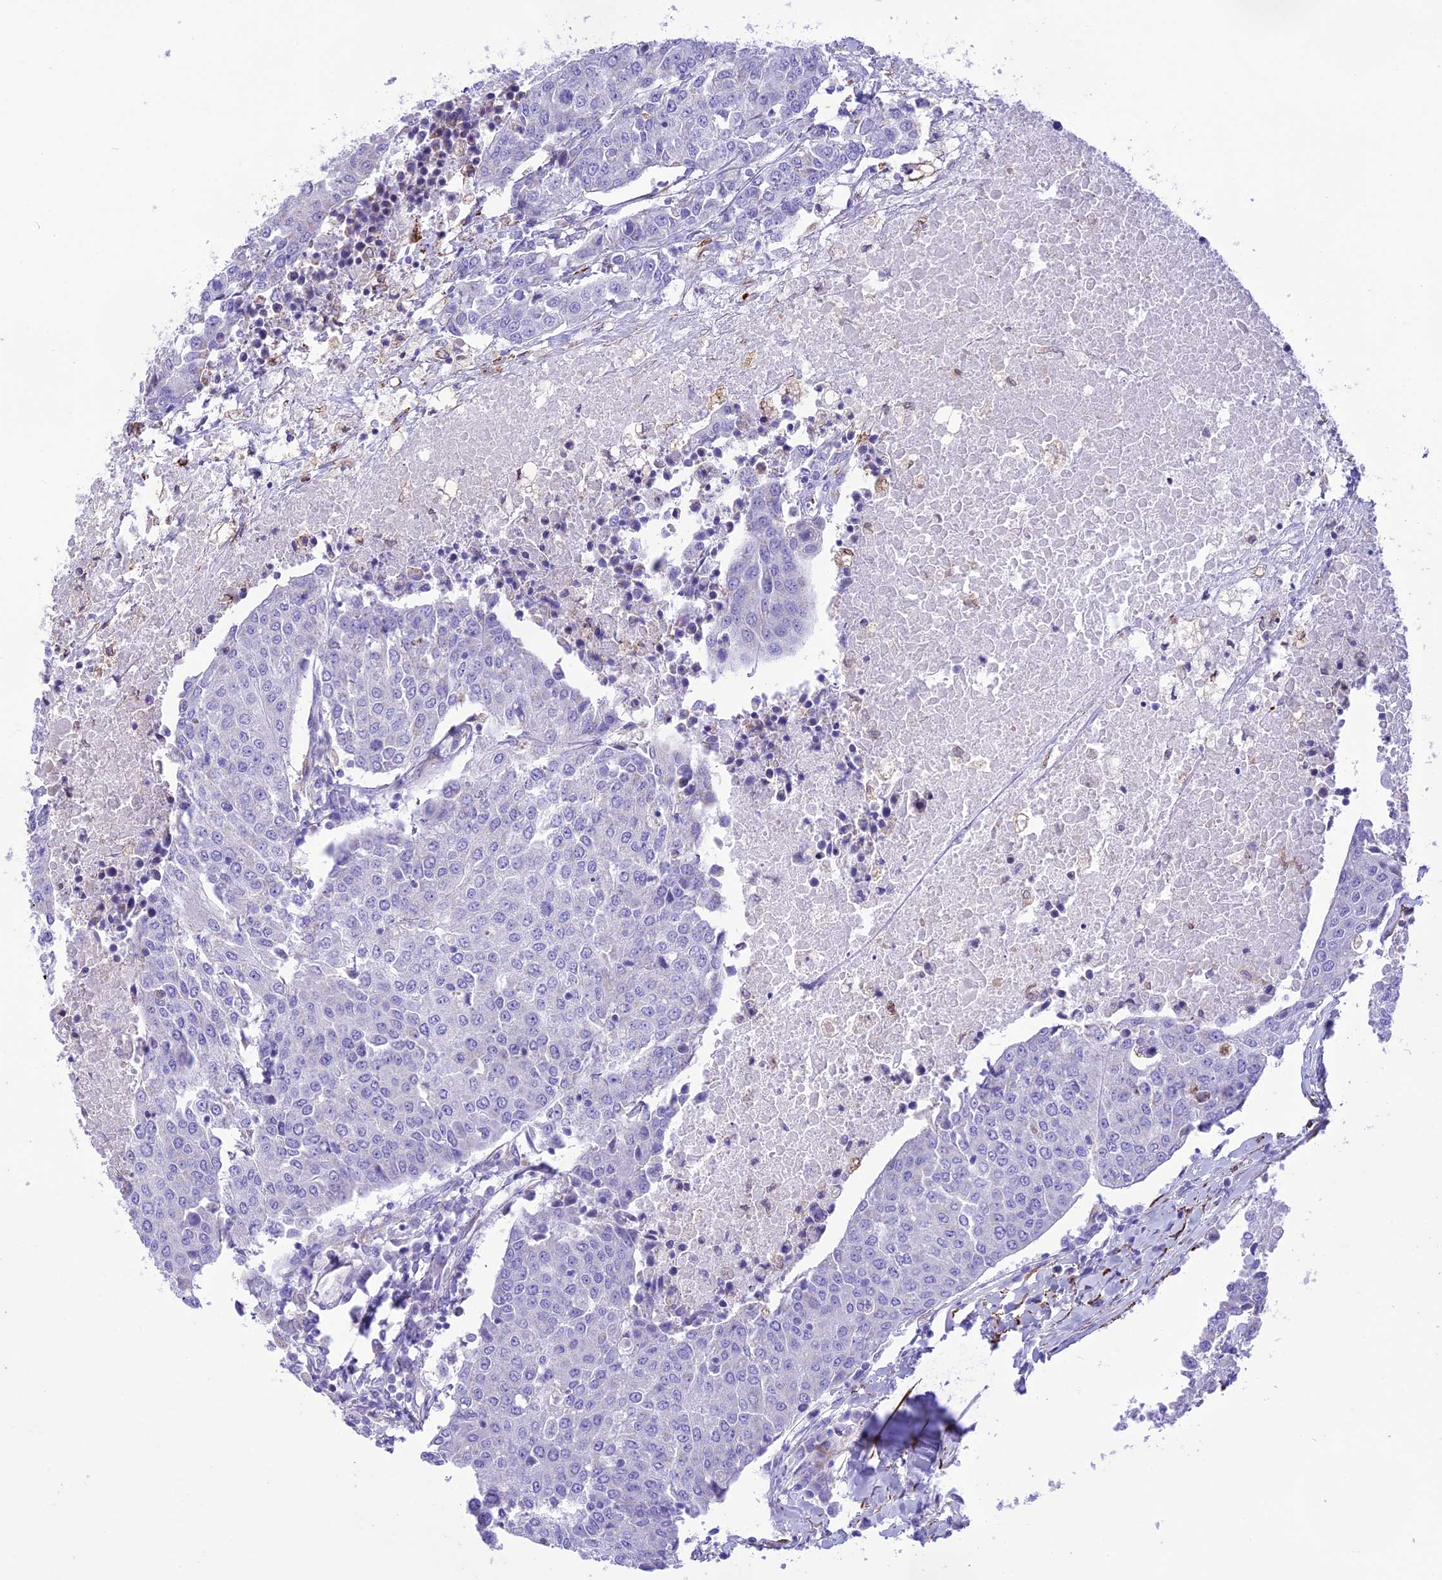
{"staining": {"intensity": "negative", "quantity": "none", "location": "none"}, "tissue": "urothelial cancer", "cell_type": "Tumor cells", "image_type": "cancer", "snomed": [{"axis": "morphology", "description": "Urothelial carcinoma, High grade"}, {"axis": "topography", "description": "Urinary bladder"}], "caption": "An immunohistochemistry (IHC) image of high-grade urothelial carcinoma is shown. There is no staining in tumor cells of high-grade urothelial carcinoma.", "gene": "DOC2B", "patient": {"sex": "female", "age": 85}}